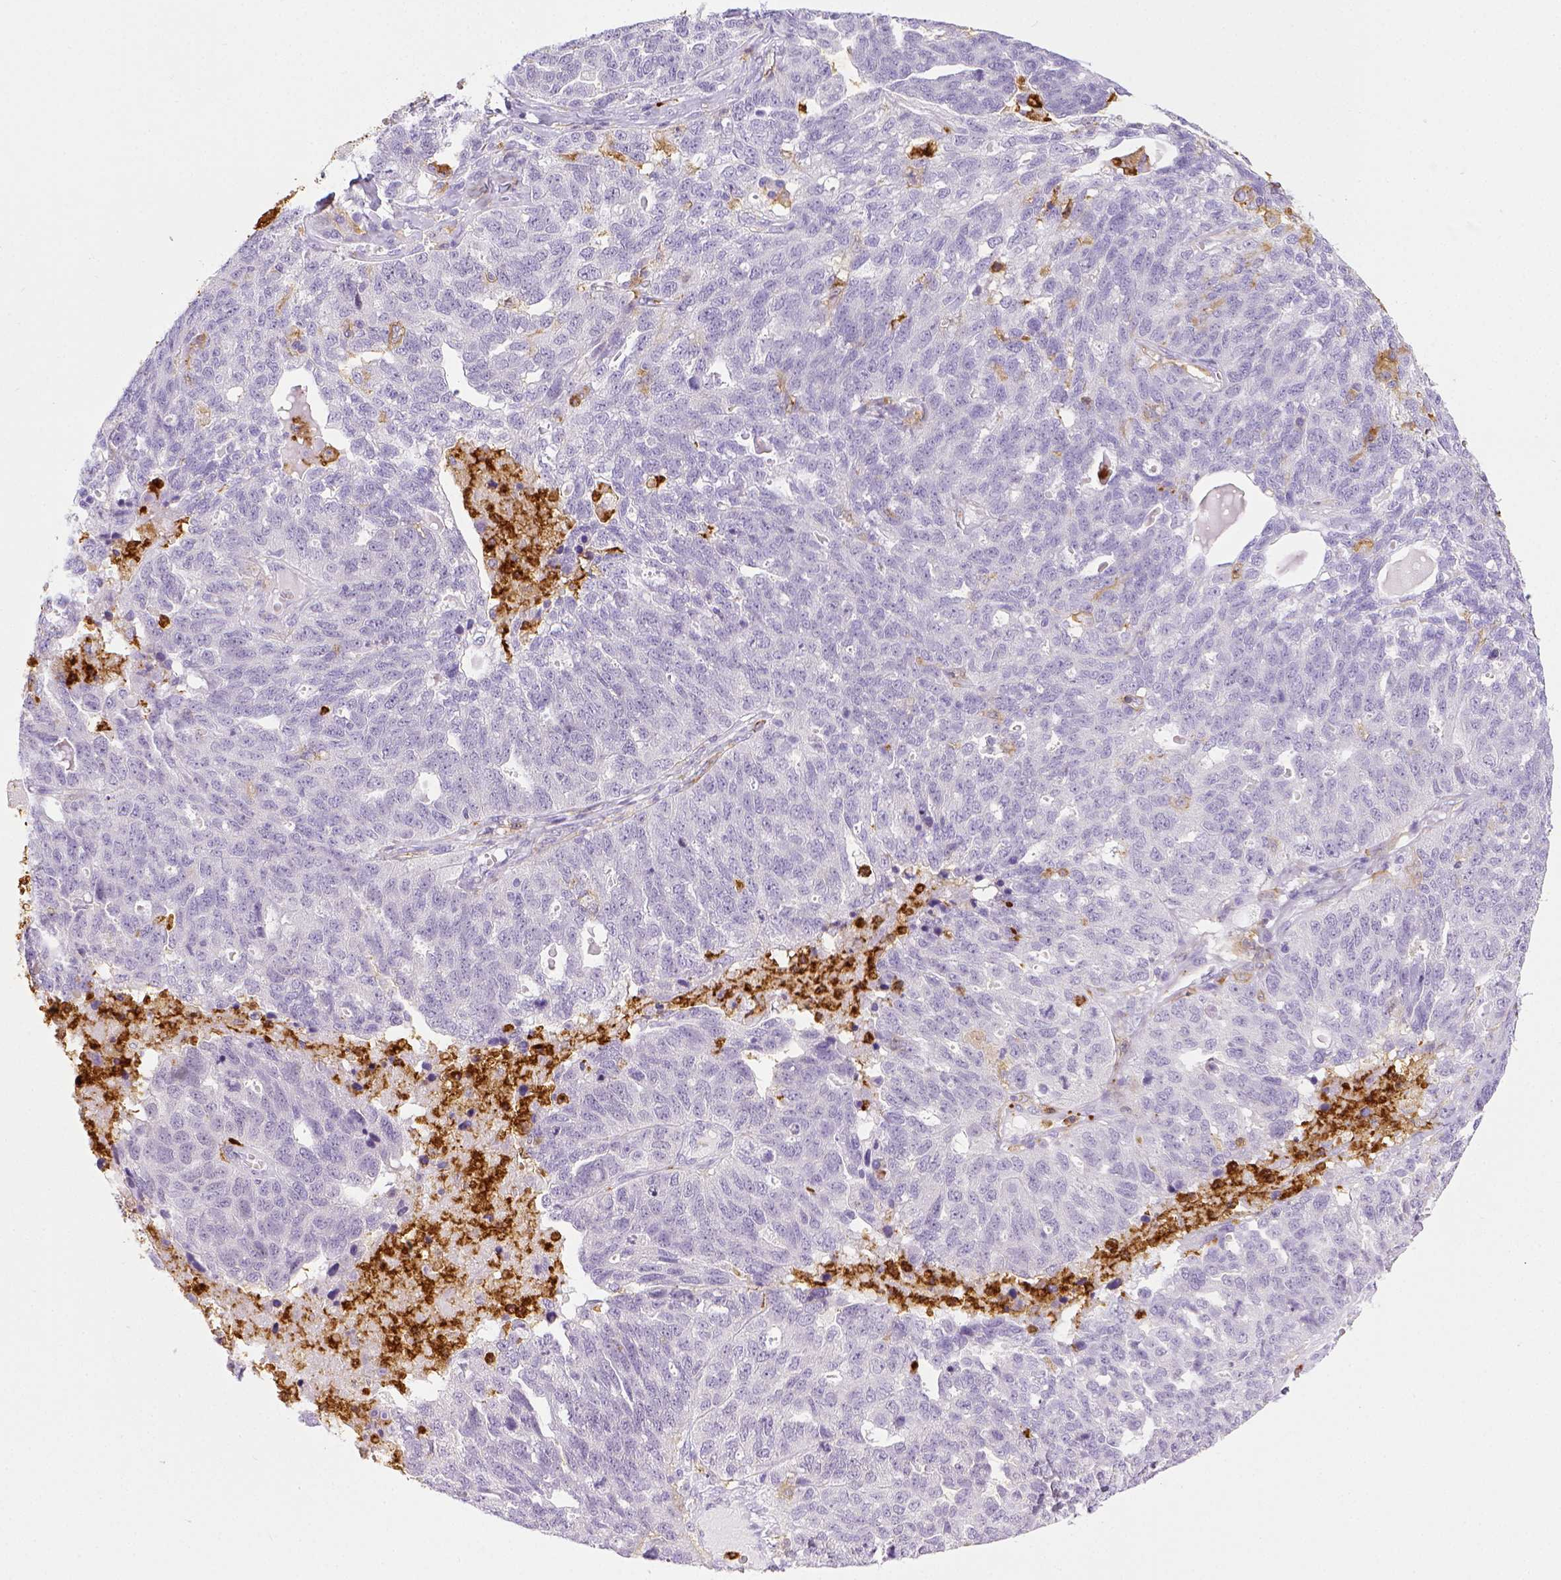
{"staining": {"intensity": "negative", "quantity": "none", "location": "none"}, "tissue": "ovarian cancer", "cell_type": "Tumor cells", "image_type": "cancer", "snomed": [{"axis": "morphology", "description": "Cystadenocarcinoma, serous, NOS"}, {"axis": "topography", "description": "Ovary"}], "caption": "IHC of serous cystadenocarcinoma (ovarian) reveals no positivity in tumor cells. (DAB (3,3'-diaminobenzidine) immunohistochemistry (IHC), high magnification).", "gene": "ITGAM", "patient": {"sex": "female", "age": 71}}